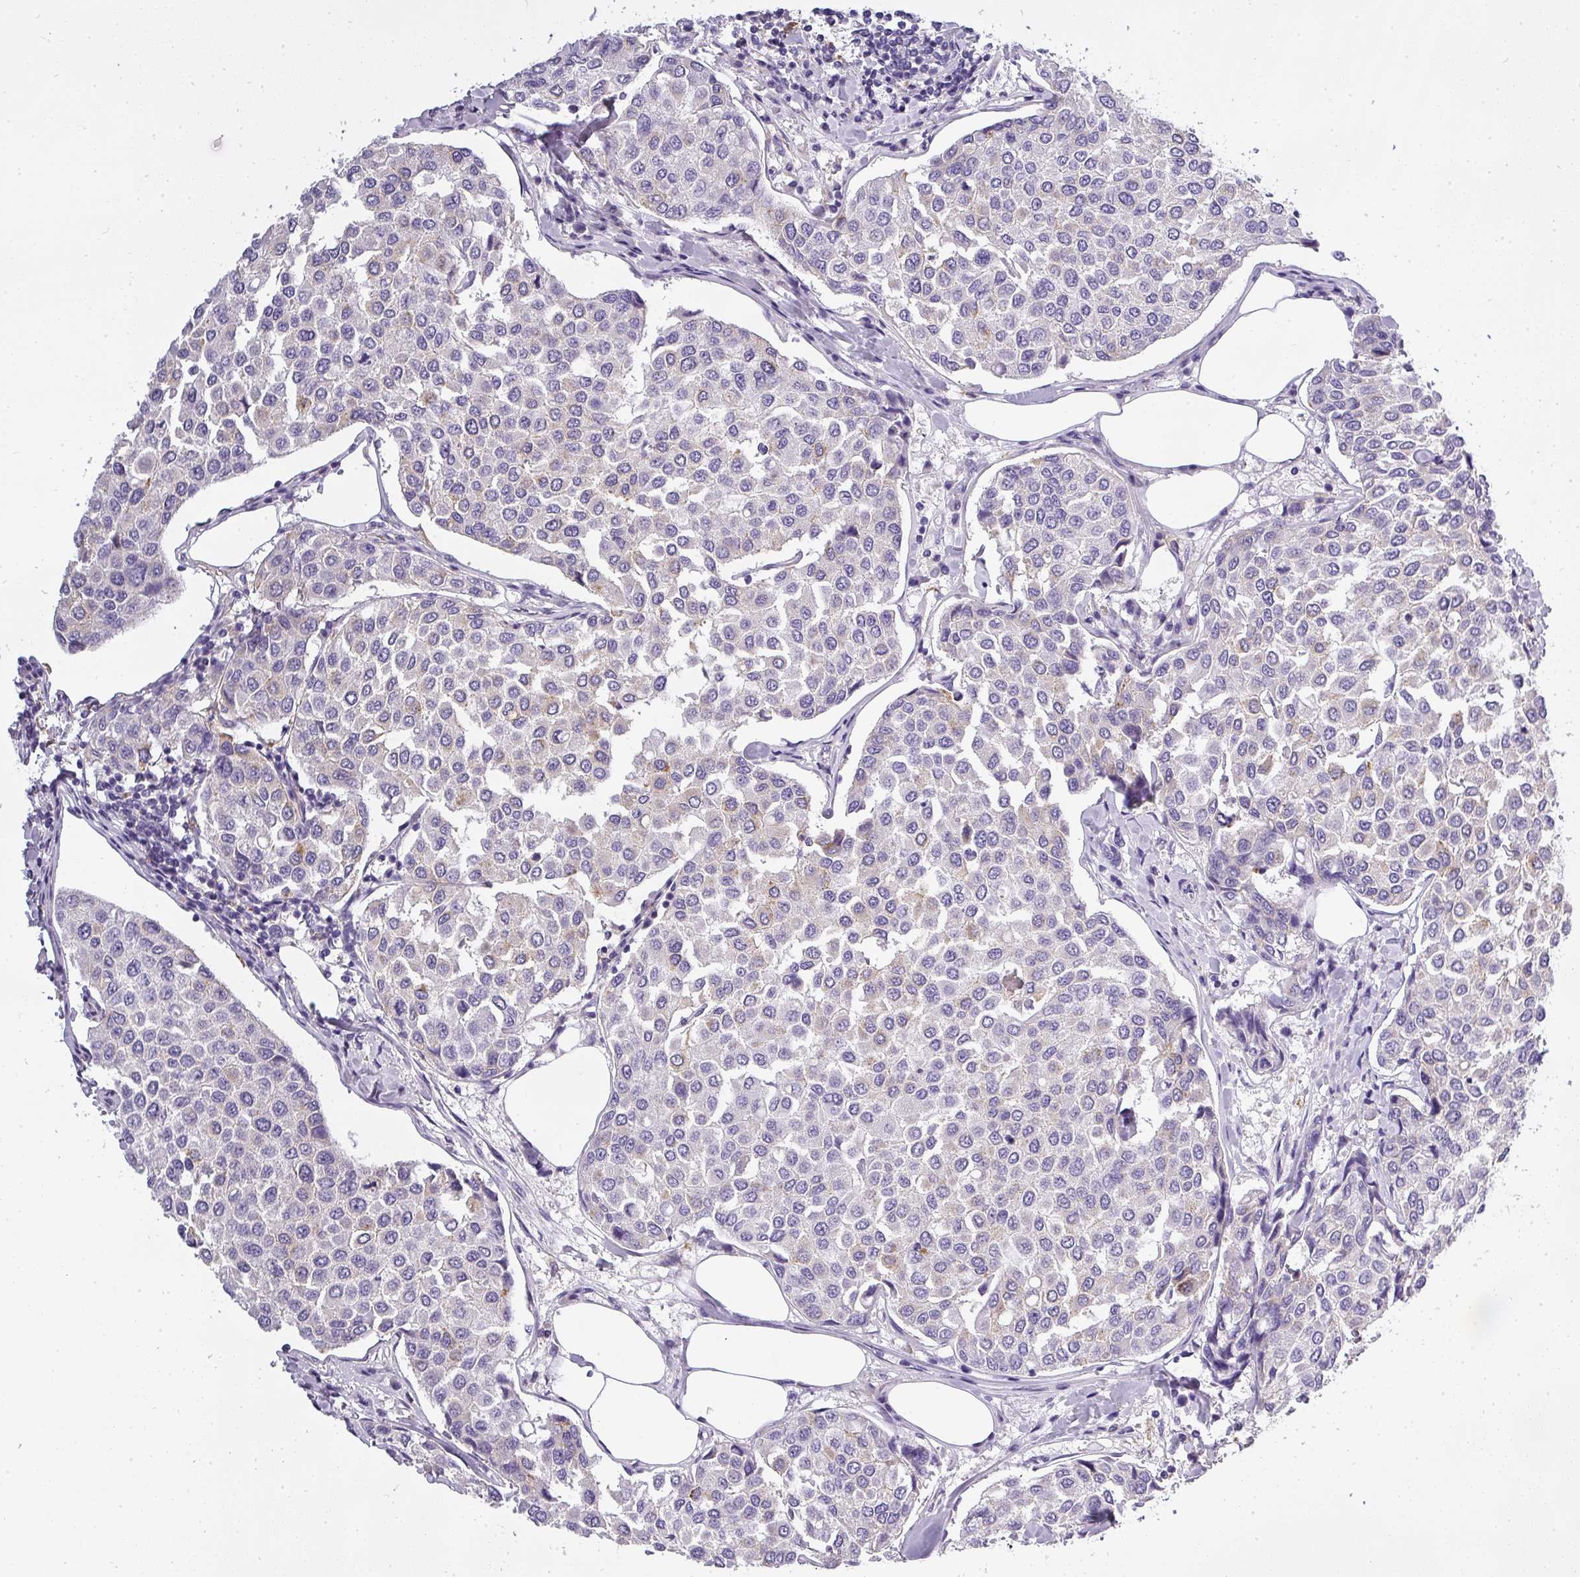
{"staining": {"intensity": "negative", "quantity": "none", "location": "none"}, "tissue": "breast cancer", "cell_type": "Tumor cells", "image_type": "cancer", "snomed": [{"axis": "morphology", "description": "Duct carcinoma"}, {"axis": "topography", "description": "Breast"}], "caption": "There is no significant expression in tumor cells of breast invasive ductal carcinoma.", "gene": "ATP6V1D", "patient": {"sex": "female", "age": 55}}